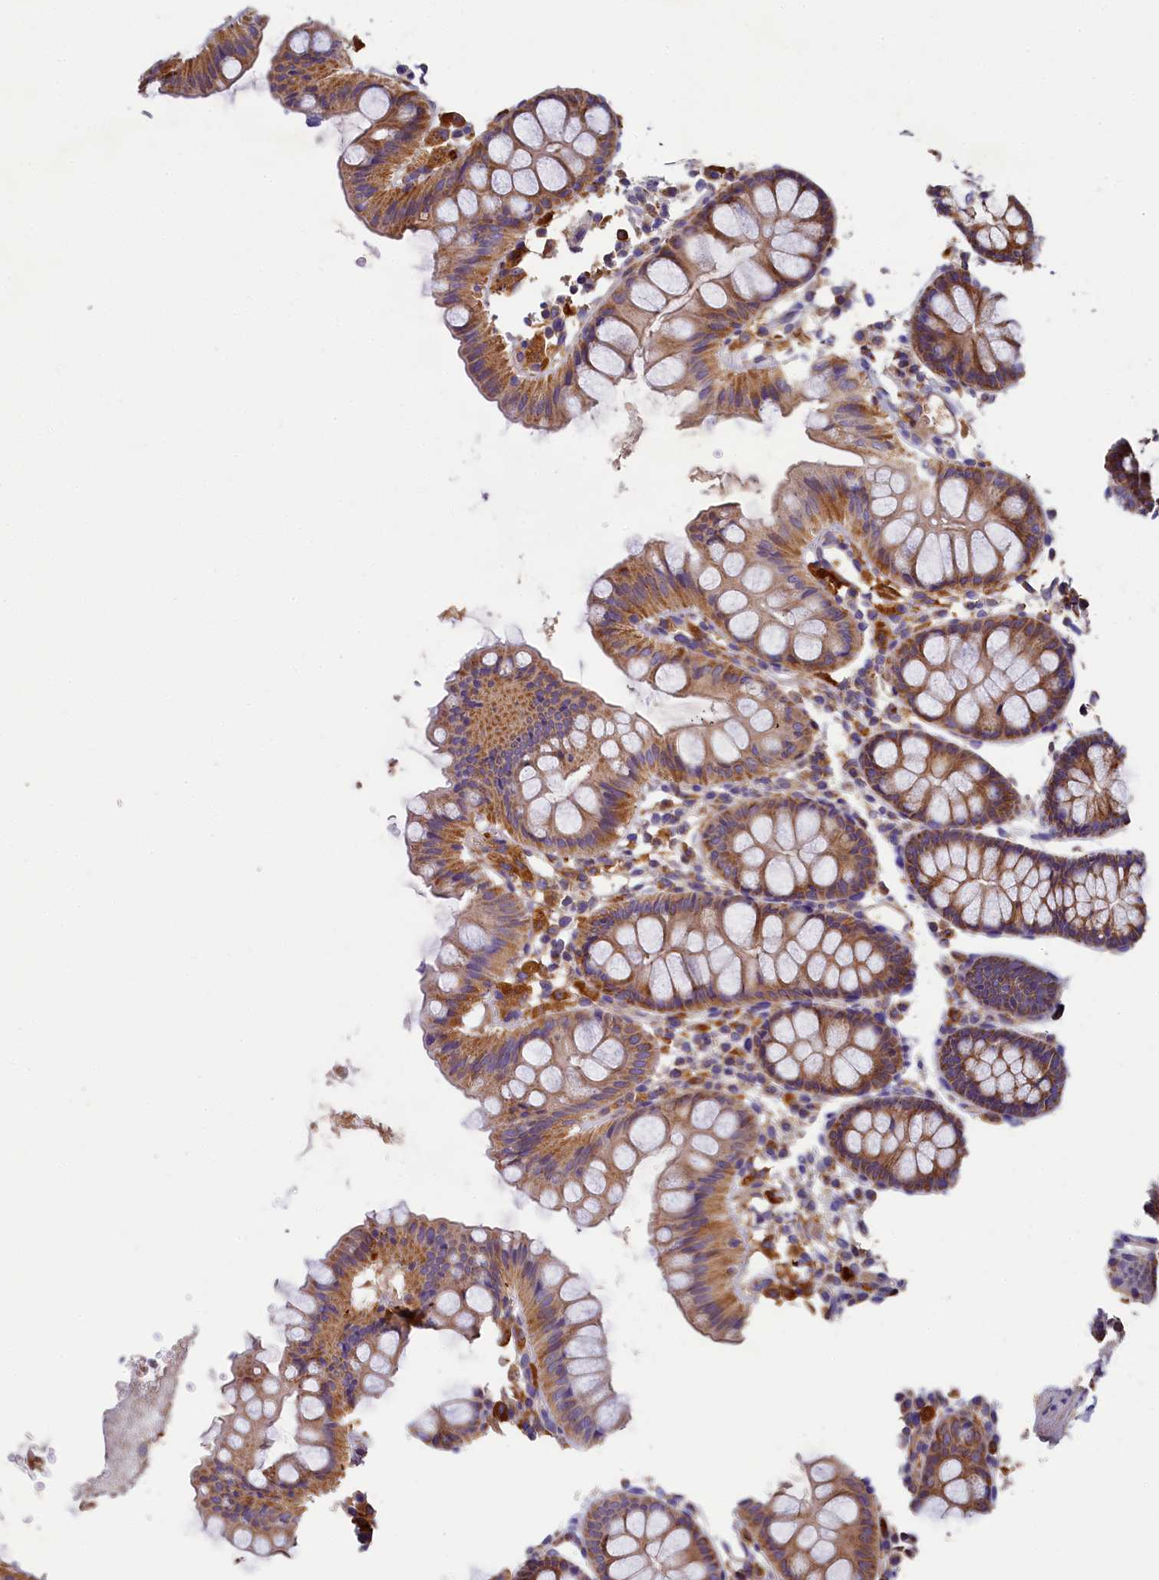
{"staining": {"intensity": "weak", "quantity": ">75%", "location": "cytoplasmic/membranous"}, "tissue": "colon", "cell_type": "Endothelial cells", "image_type": "normal", "snomed": [{"axis": "morphology", "description": "Normal tissue, NOS"}, {"axis": "topography", "description": "Colon"}], "caption": "About >75% of endothelial cells in unremarkable colon demonstrate weak cytoplasmic/membranous protein expression as visualized by brown immunohistochemical staining.", "gene": "SEC31B", "patient": {"sex": "male", "age": 75}}